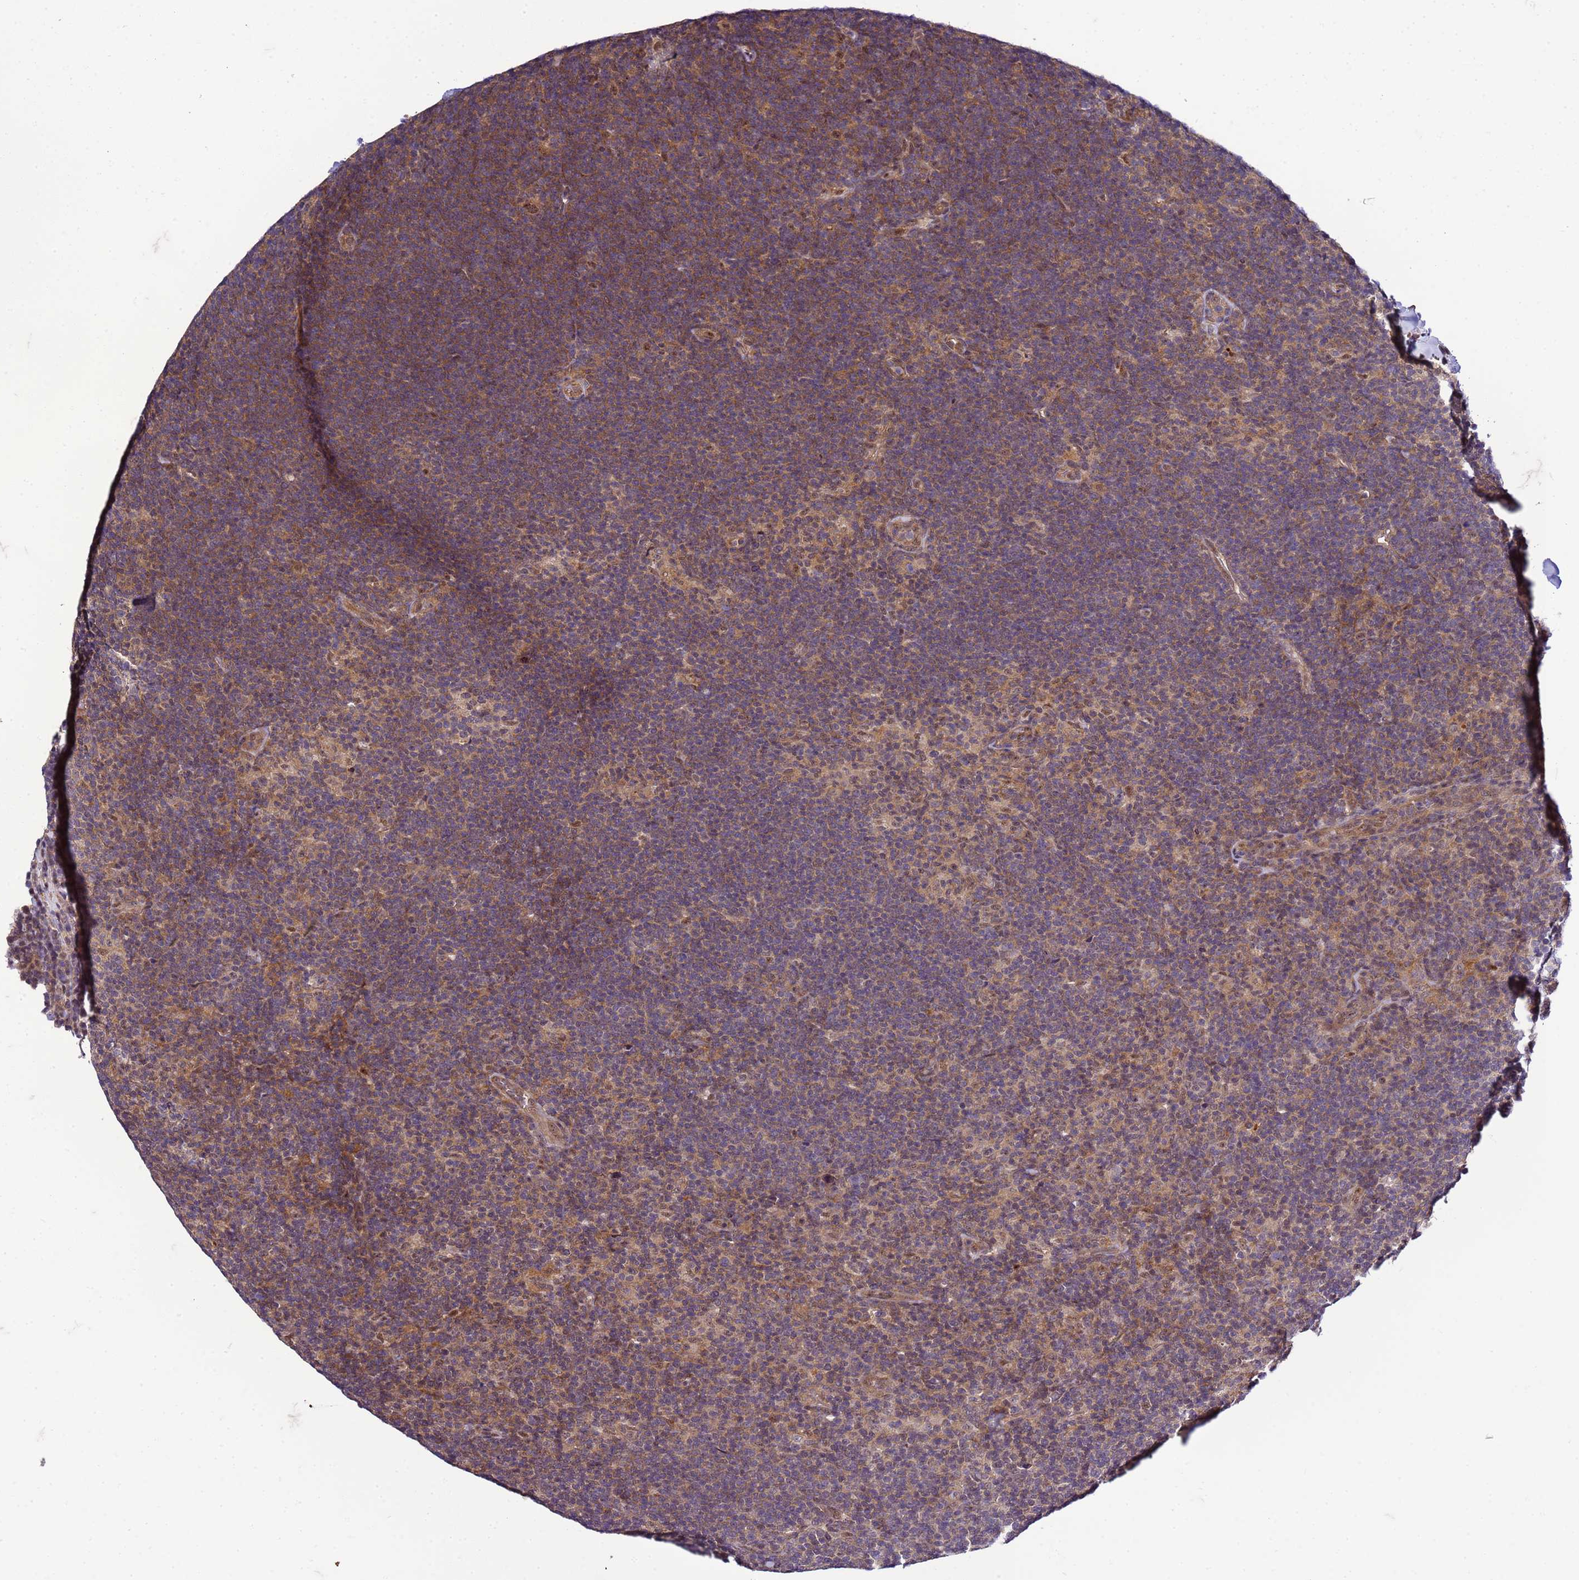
{"staining": {"intensity": "moderate", "quantity": "25%-75%", "location": "nuclear"}, "tissue": "lymphoma", "cell_type": "Tumor cells", "image_type": "cancer", "snomed": [{"axis": "morphology", "description": "Hodgkin's disease, NOS"}, {"axis": "topography", "description": "Lymph node"}], "caption": "A high-resolution image shows IHC staining of lymphoma, which exhibits moderate nuclear expression in approximately 25%-75% of tumor cells.", "gene": "GEN1", "patient": {"sex": "female", "age": 57}}